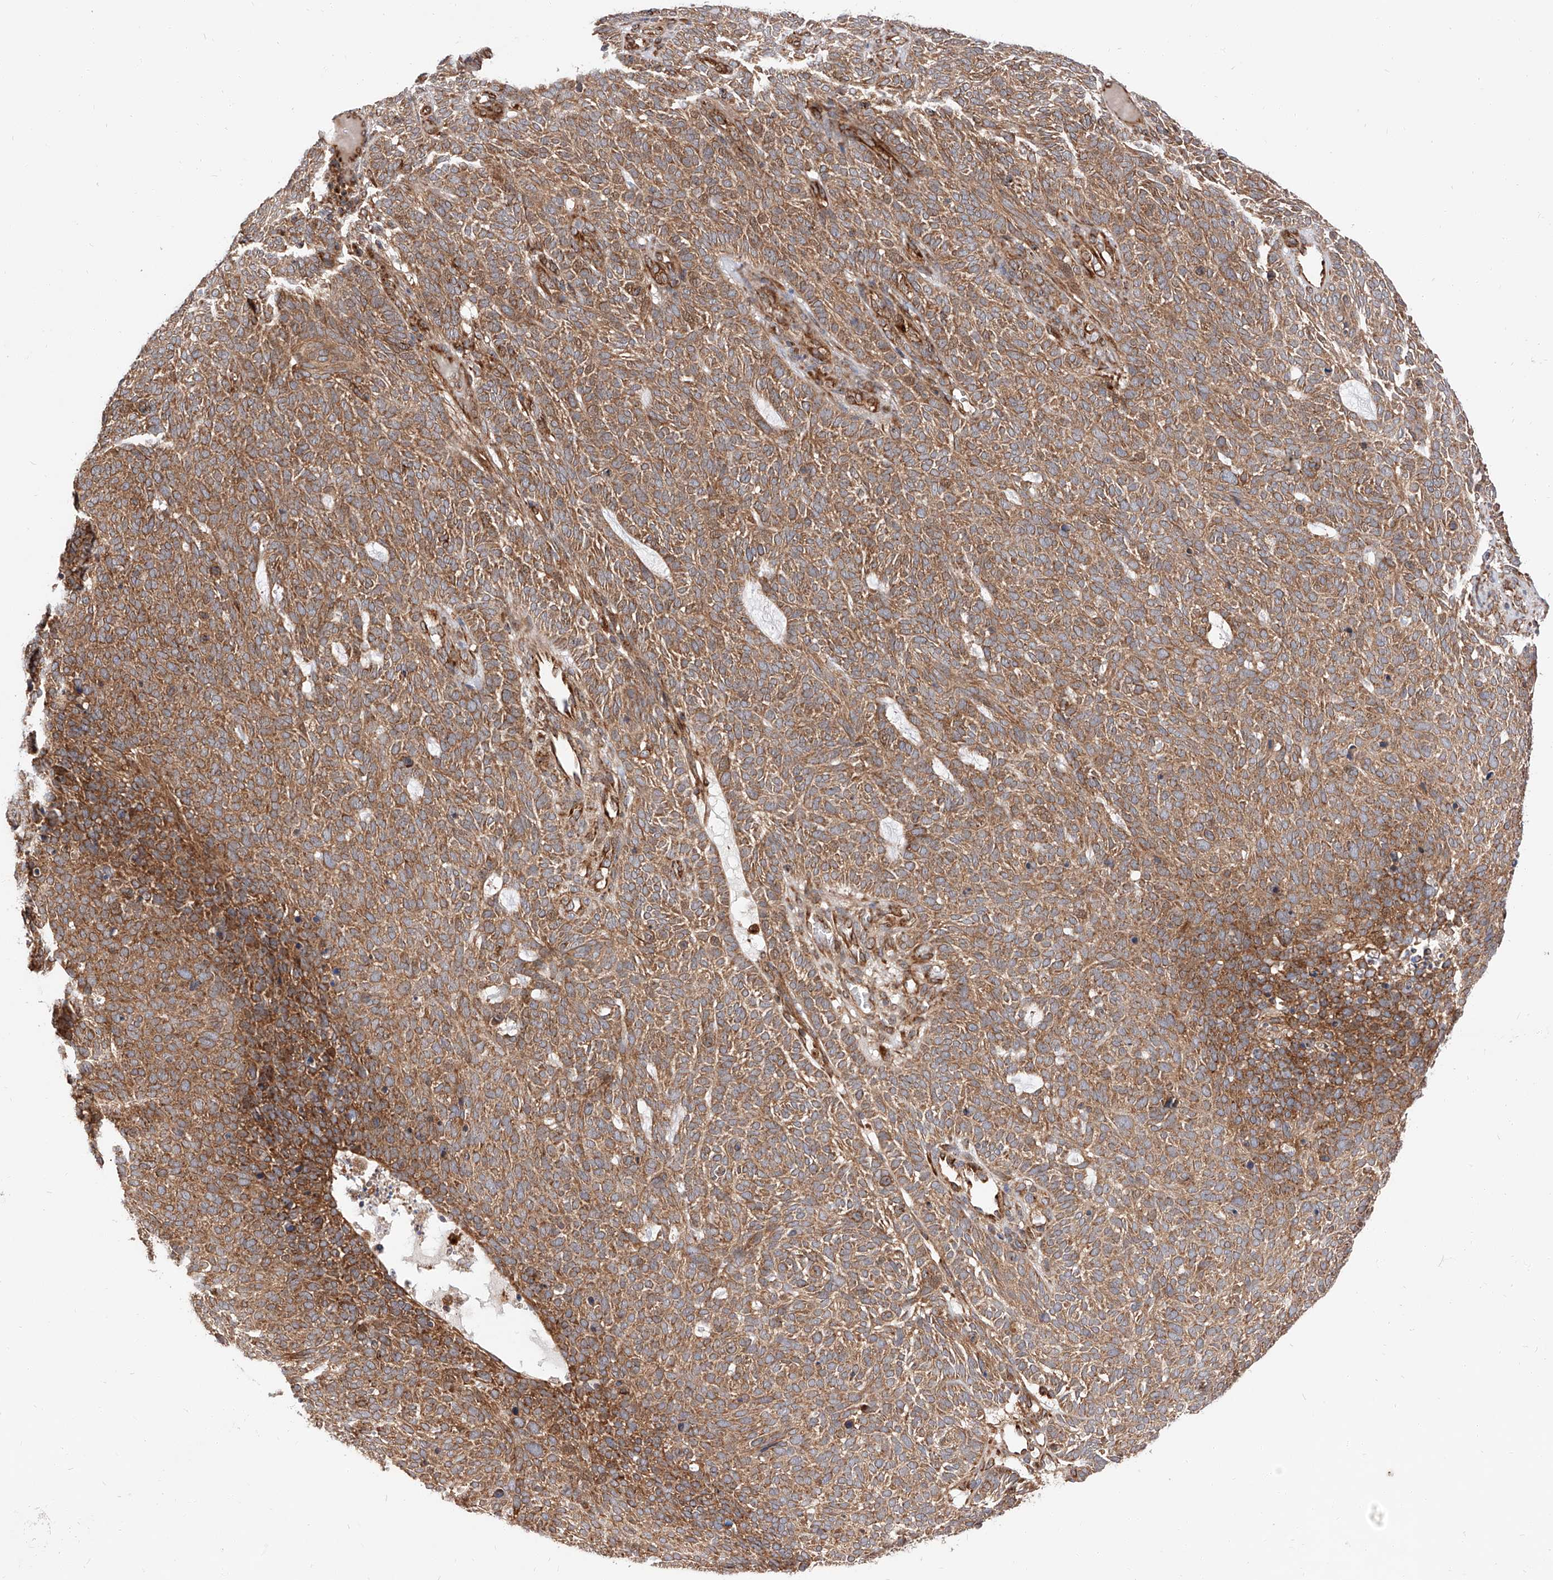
{"staining": {"intensity": "moderate", "quantity": ">75%", "location": "cytoplasmic/membranous"}, "tissue": "skin cancer", "cell_type": "Tumor cells", "image_type": "cancer", "snomed": [{"axis": "morphology", "description": "Squamous cell carcinoma, NOS"}, {"axis": "topography", "description": "Skin"}], "caption": "Brown immunohistochemical staining in human squamous cell carcinoma (skin) reveals moderate cytoplasmic/membranous positivity in about >75% of tumor cells.", "gene": "ISCA2", "patient": {"sex": "female", "age": 90}}